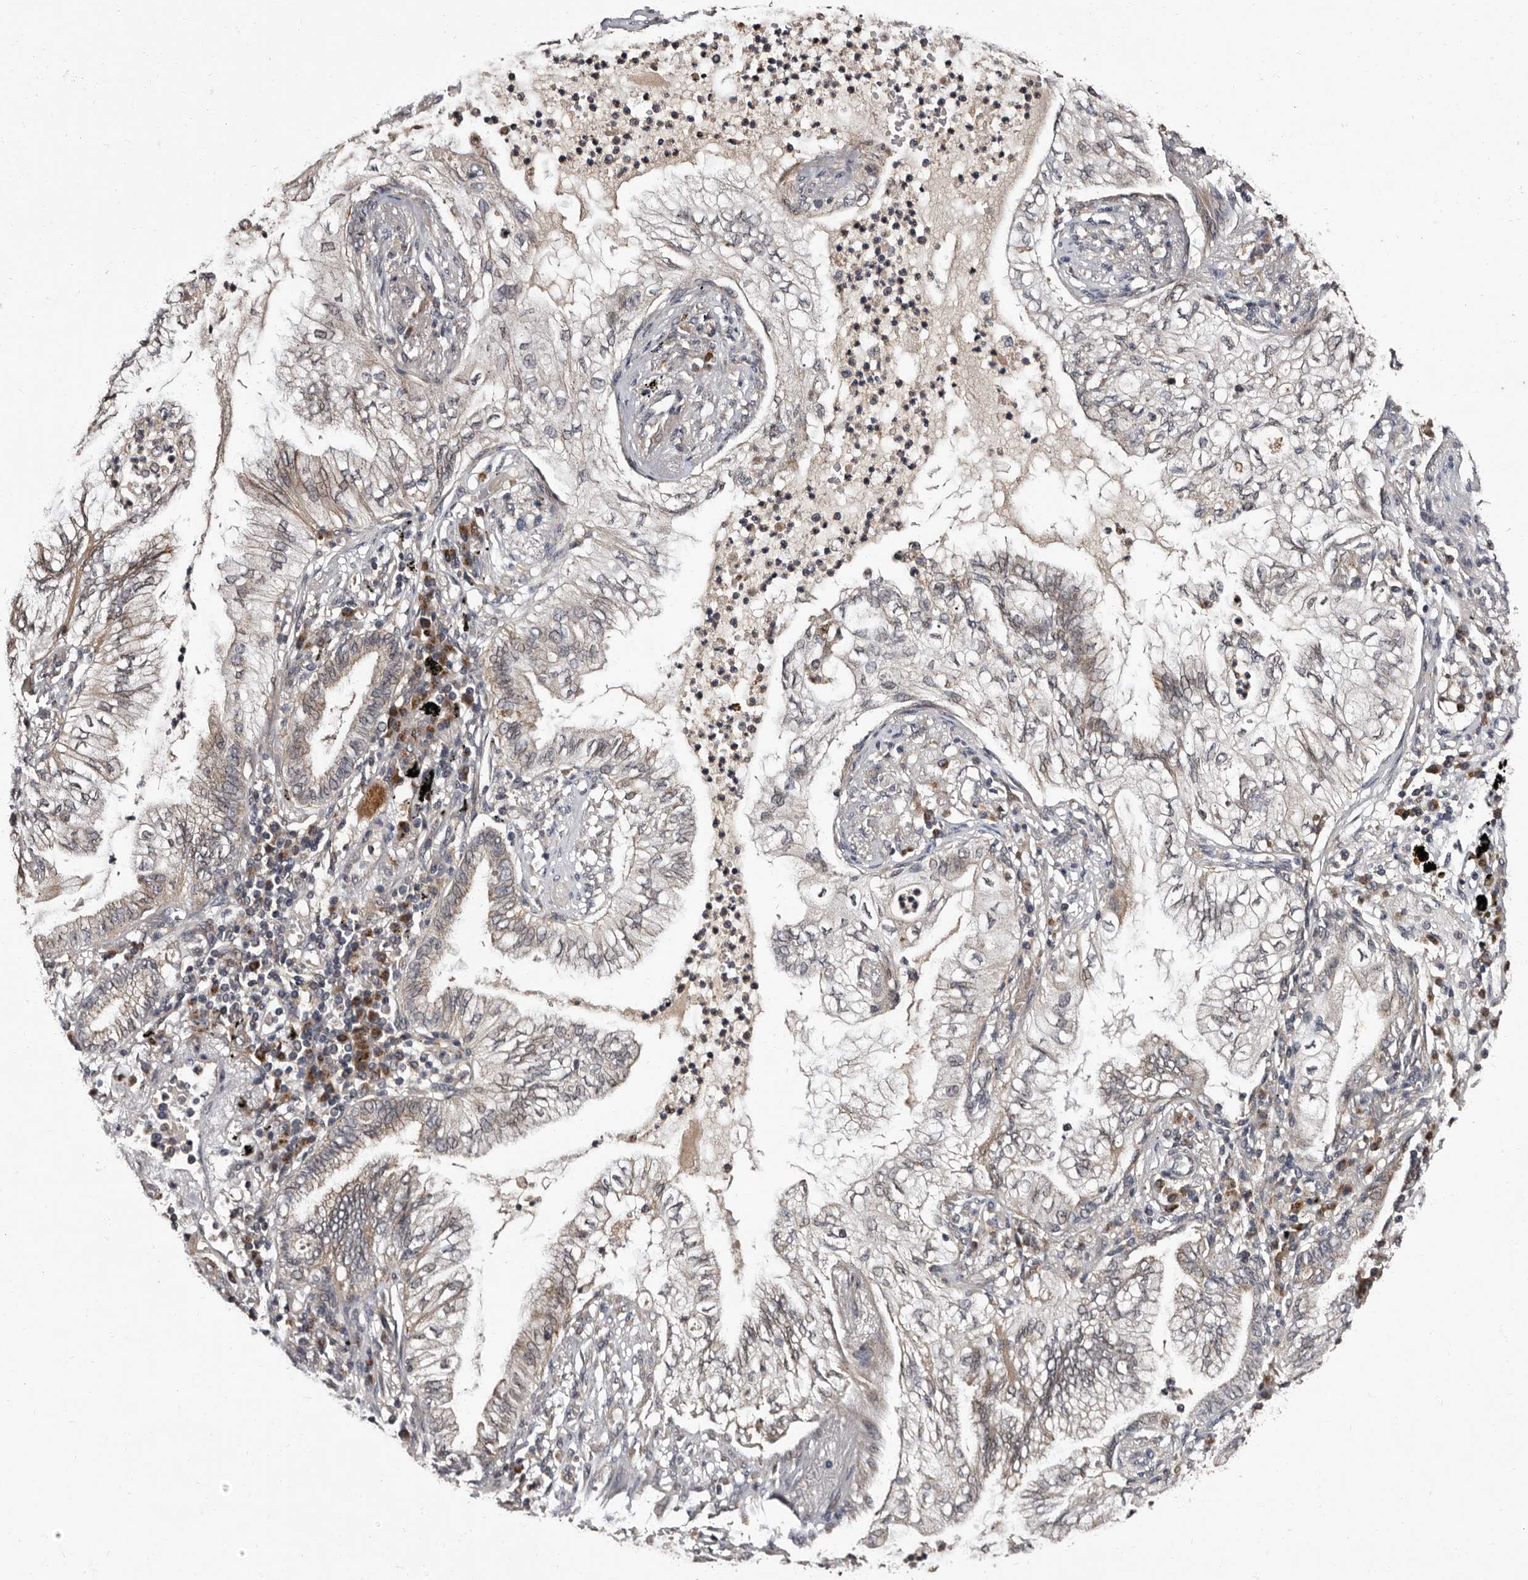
{"staining": {"intensity": "weak", "quantity": "25%-75%", "location": "cytoplasmic/membranous"}, "tissue": "lung cancer", "cell_type": "Tumor cells", "image_type": "cancer", "snomed": [{"axis": "morphology", "description": "Normal tissue, NOS"}, {"axis": "morphology", "description": "Adenocarcinoma, NOS"}, {"axis": "topography", "description": "Bronchus"}, {"axis": "topography", "description": "Lung"}], "caption": "Lung cancer stained with a brown dye reveals weak cytoplasmic/membranous positive expression in about 25%-75% of tumor cells.", "gene": "DNPH1", "patient": {"sex": "female", "age": 70}}